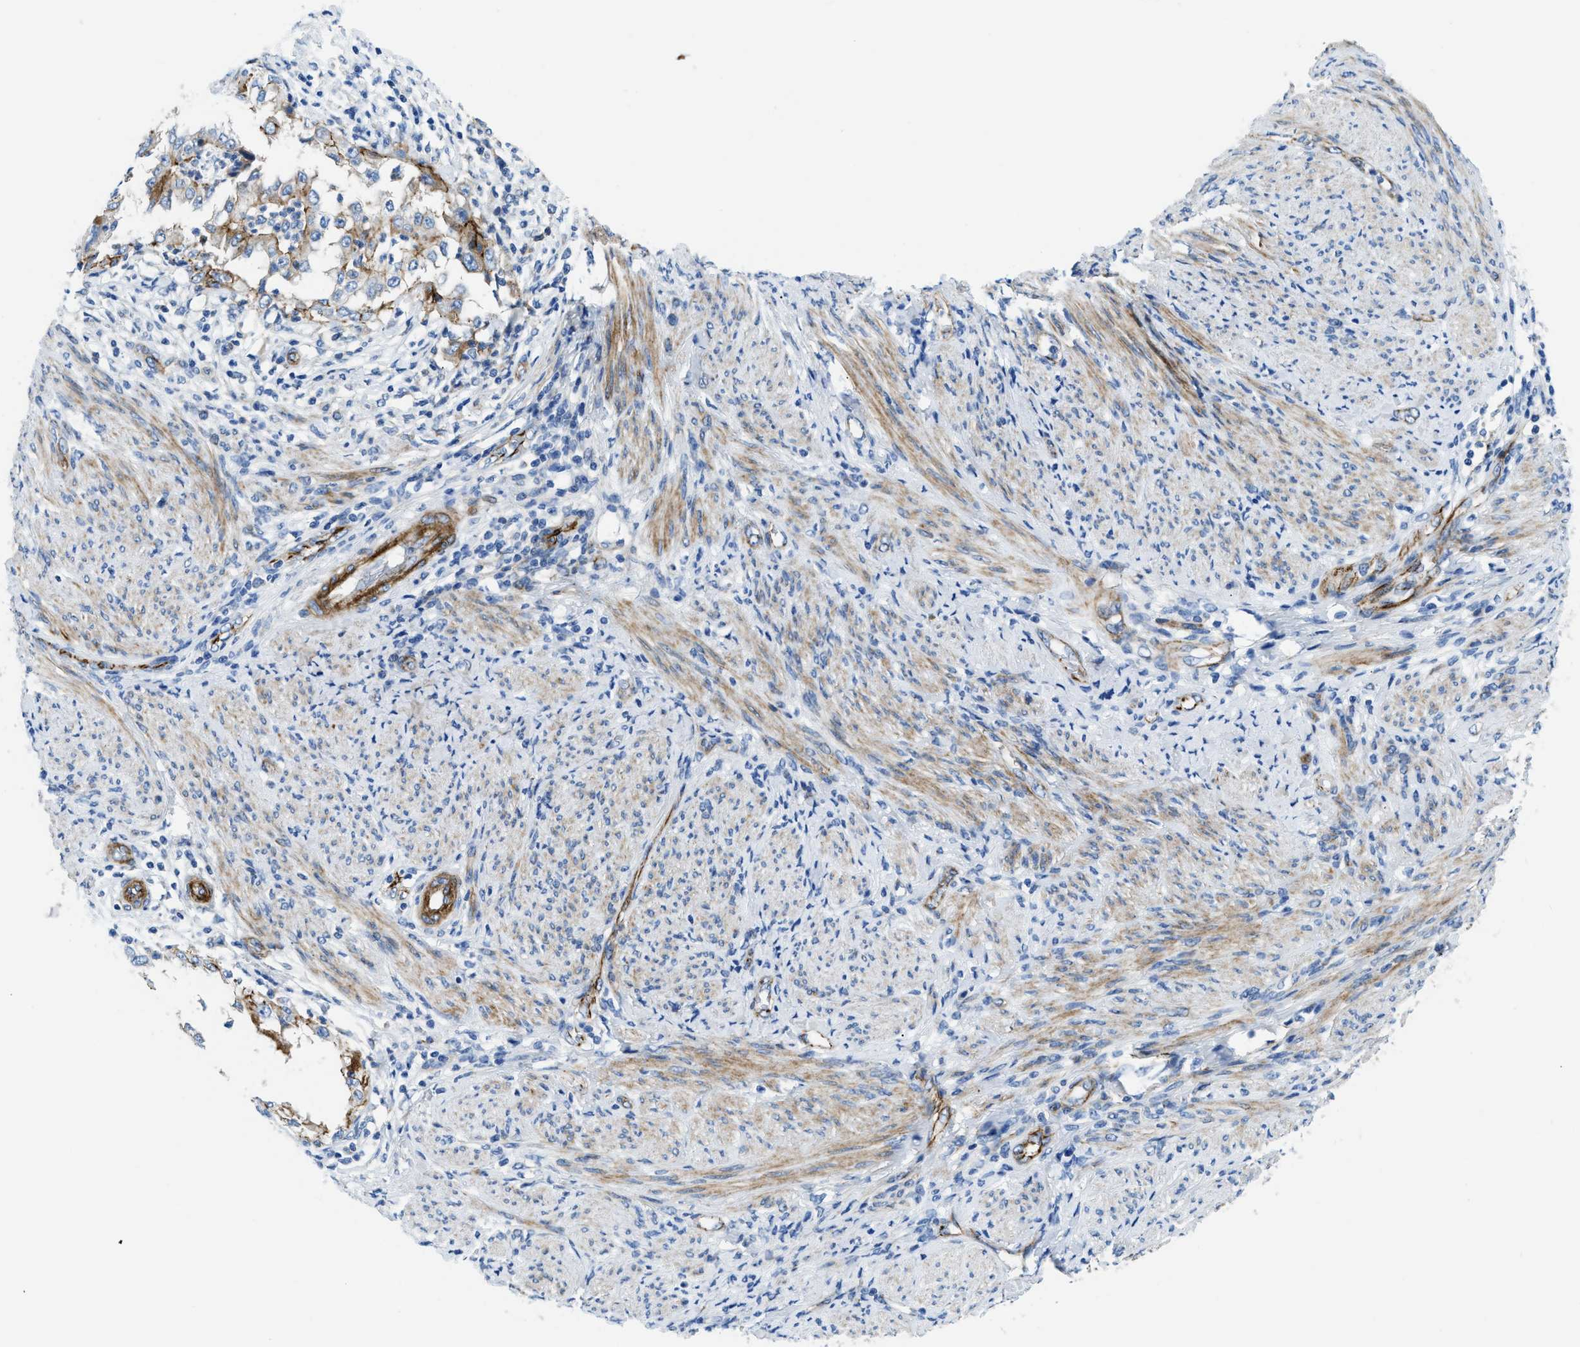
{"staining": {"intensity": "strong", "quantity": "25%-75%", "location": "cytoplasmic/membranous"}, "tissue": "endometrial cancer", "cell_type": "Tumor cells", "image_type": "cancer", "snomed": [{"axis": "morphology", "description": "Adenocarcinoma, NOS"}, {"axis": "topography", "description": "Endometrium"}], "caption": "The immunohistochemical stain highlights strong cytoplasmic/membranous staining in tumor cells of endometrial cancer tissue. (DAB (3,3'-diaminobenzidine) IHC, brown staining for protein, blue staining for nuclei).", "gene": "CUTA", "patient": {"sex": "female", "age": 85}}